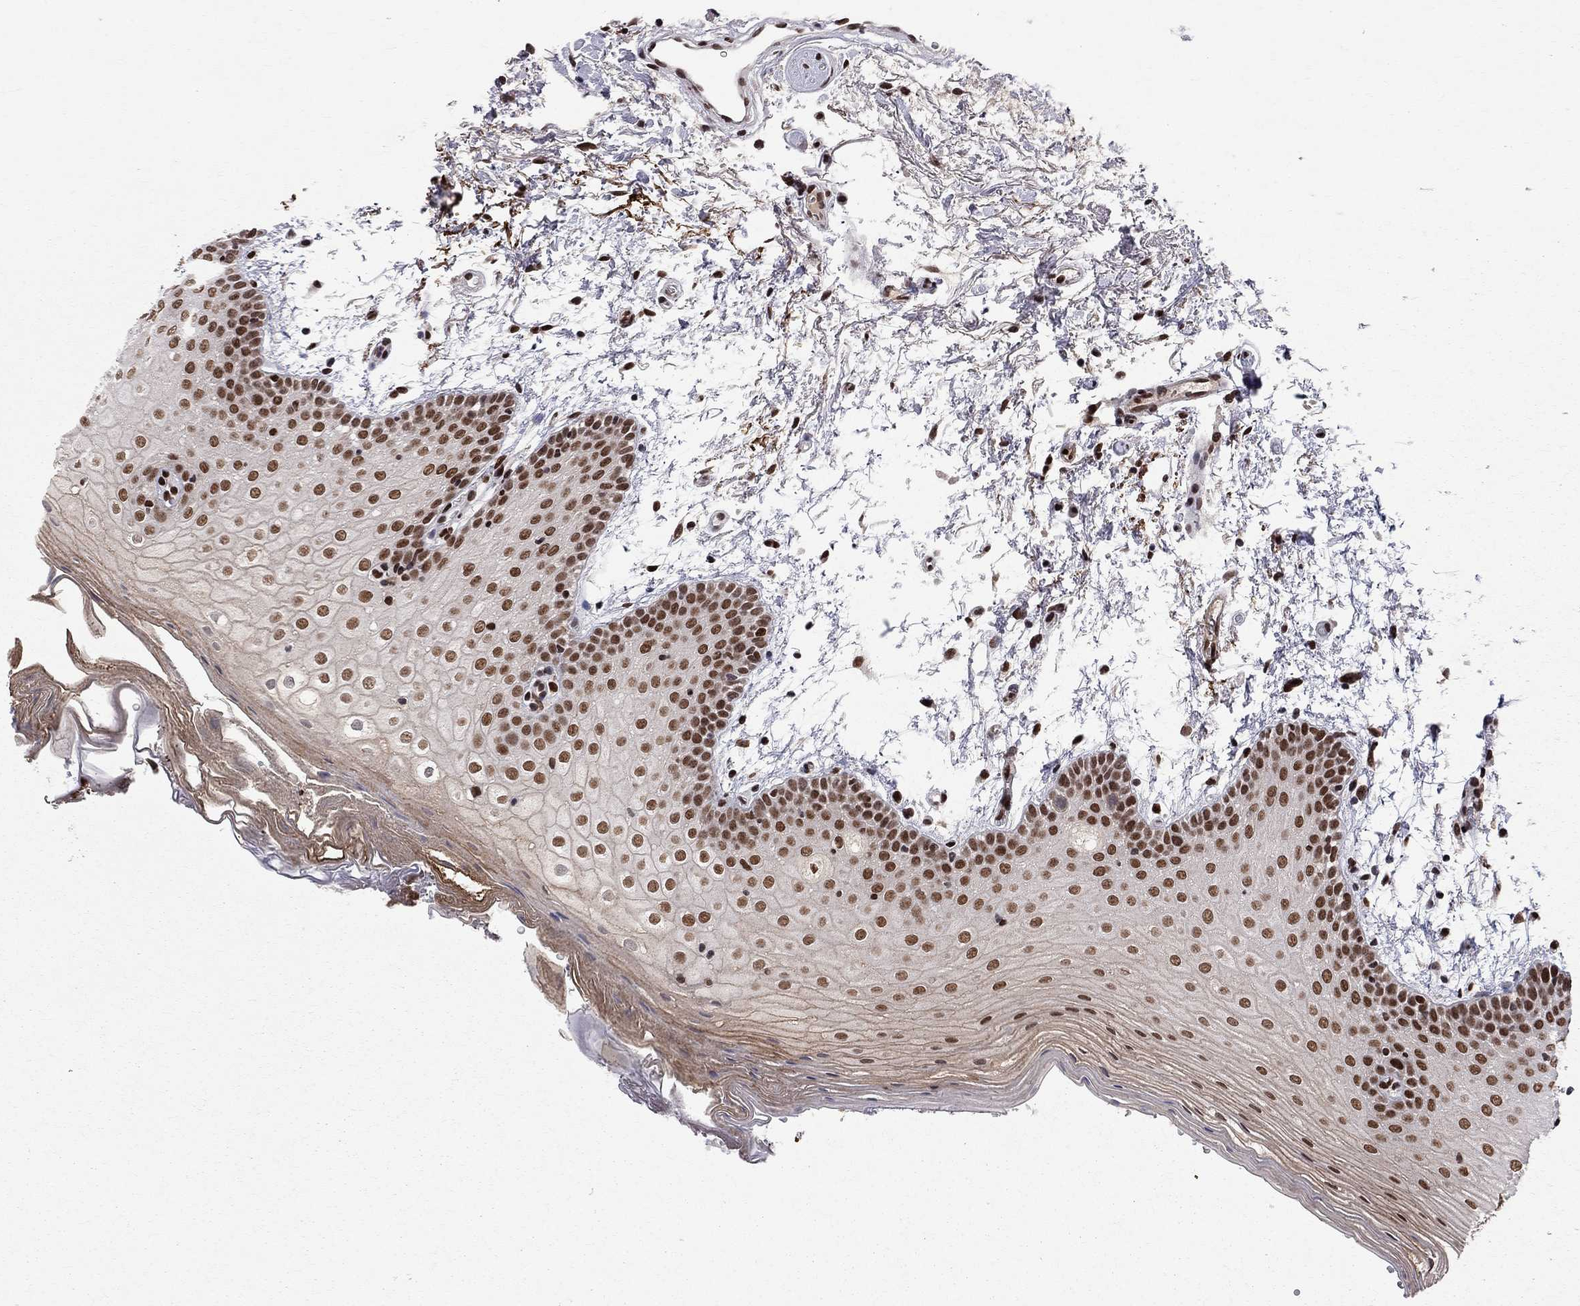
{"staining": {"intensity": "strong", "quantity": ">75%", "location": "nuclear"}, "tissue": "oral mucosa", "cell_type": "Squamous epithelial cells", "image_type": "normal", "snomed": [{"axis": "morphology", "description": "Normal tissue, NOS"}, {"axis": "topography", "description": "Oral tissue"}, {"axis": "topography", "description": "Tounge, NOS"}], "caption": "Oral mucosa stained with IHC reveals strong nuclear positivity in approximately >75% of squamous epithelial cells. (DAB IHC with brightfield microscopy, high magnification).", "gene": "SAP30L", "patient": {"sex": "female", "age": 86}}